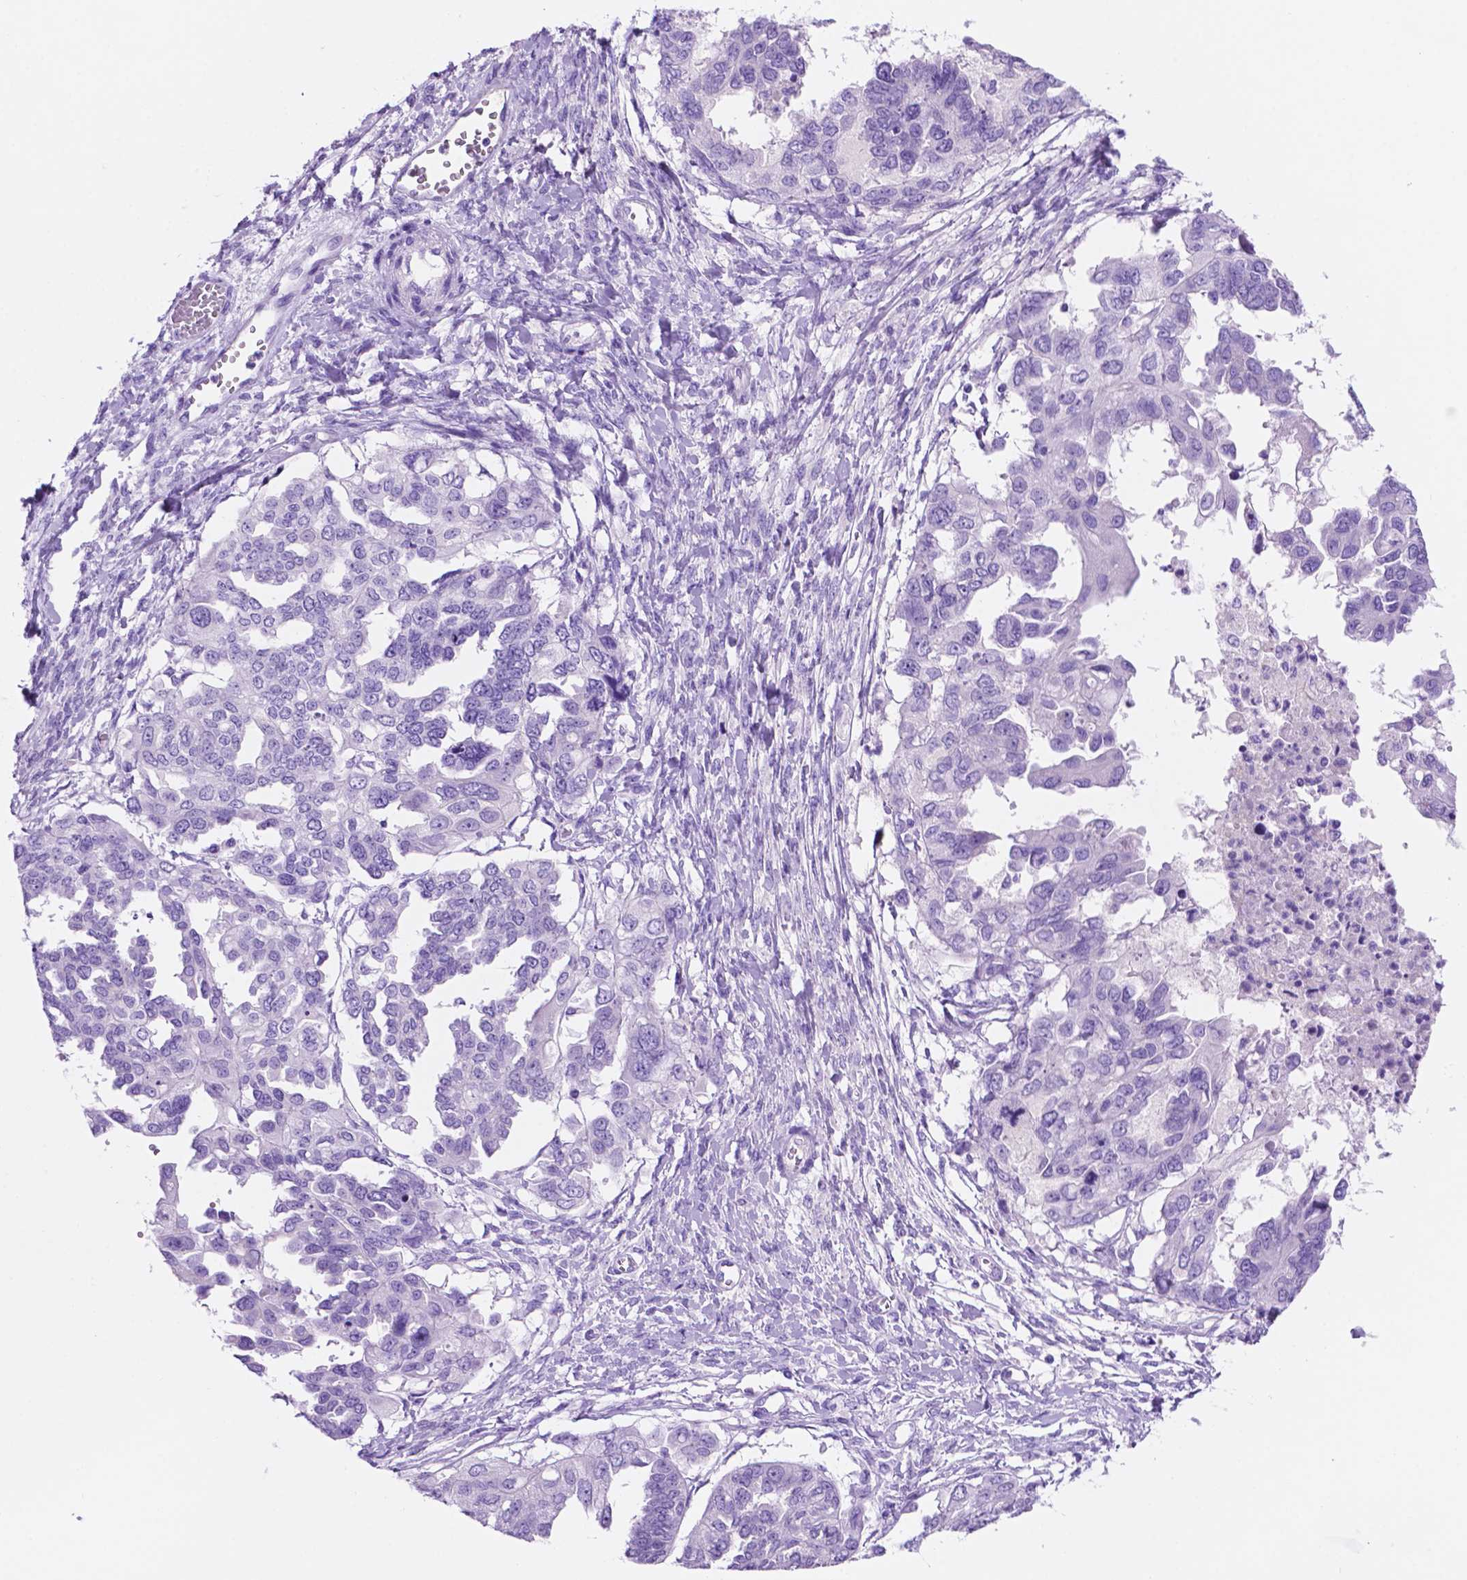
{"staining": {"intensity": "negative", "quantity": "none", "location": "none"}, "tissue": "ovarian cancer", "cell_type": "Tumor cells", "image_type": "cancer", "snomed": [{"axis": "morphology", "description": "Cystadenocarcinoma, serous, NOS"}, {"axis": "topography", "description": "Ovary"}], "caption": "Immunohistochemical staining of human ovarian cancer demonstrates no significant positivity in tumor cells.", "gene": "FOXB2", "patient": {"sex": "female", "age": 53}}